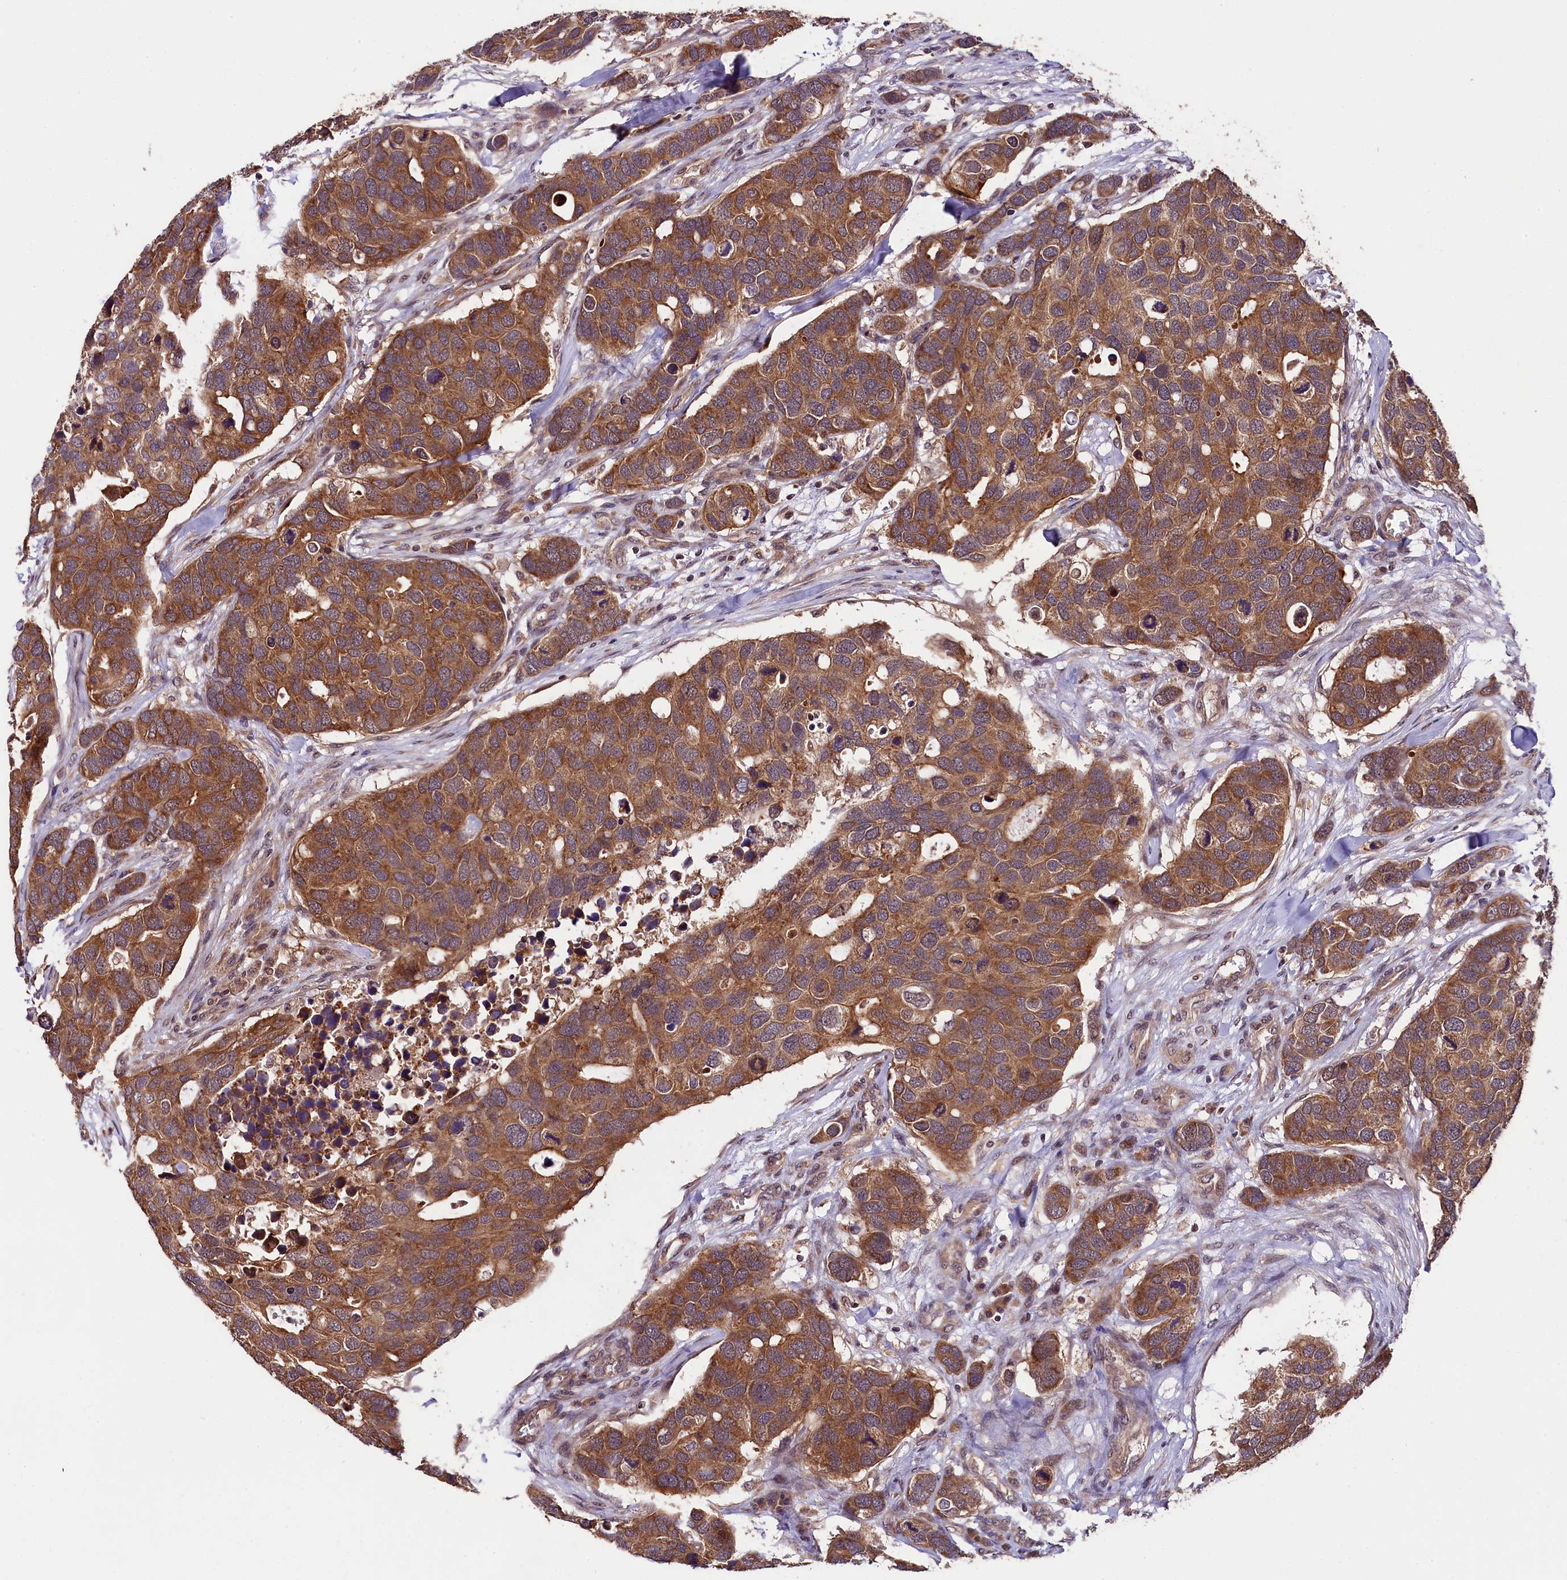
{"staining": {"intensity": "strong", "quantity": ">75%", "location": "cytoplasmic/membranous"}, "tissue": "breast cancer", "cell_type": "Tumor cells", "image_type": "cancer", "snomed": [{"axis": "morphology", "description": "Duct carcinoma"}, {"axis": "topography", "description": "Breast"}], "caption": "Tumor cells show strong cytoplasmic/membranous staining in approximately >75% of cells in breast intraductal carcinoma.", "gene": "DOHH", "patient": {"sex": "female", "age": 83}}